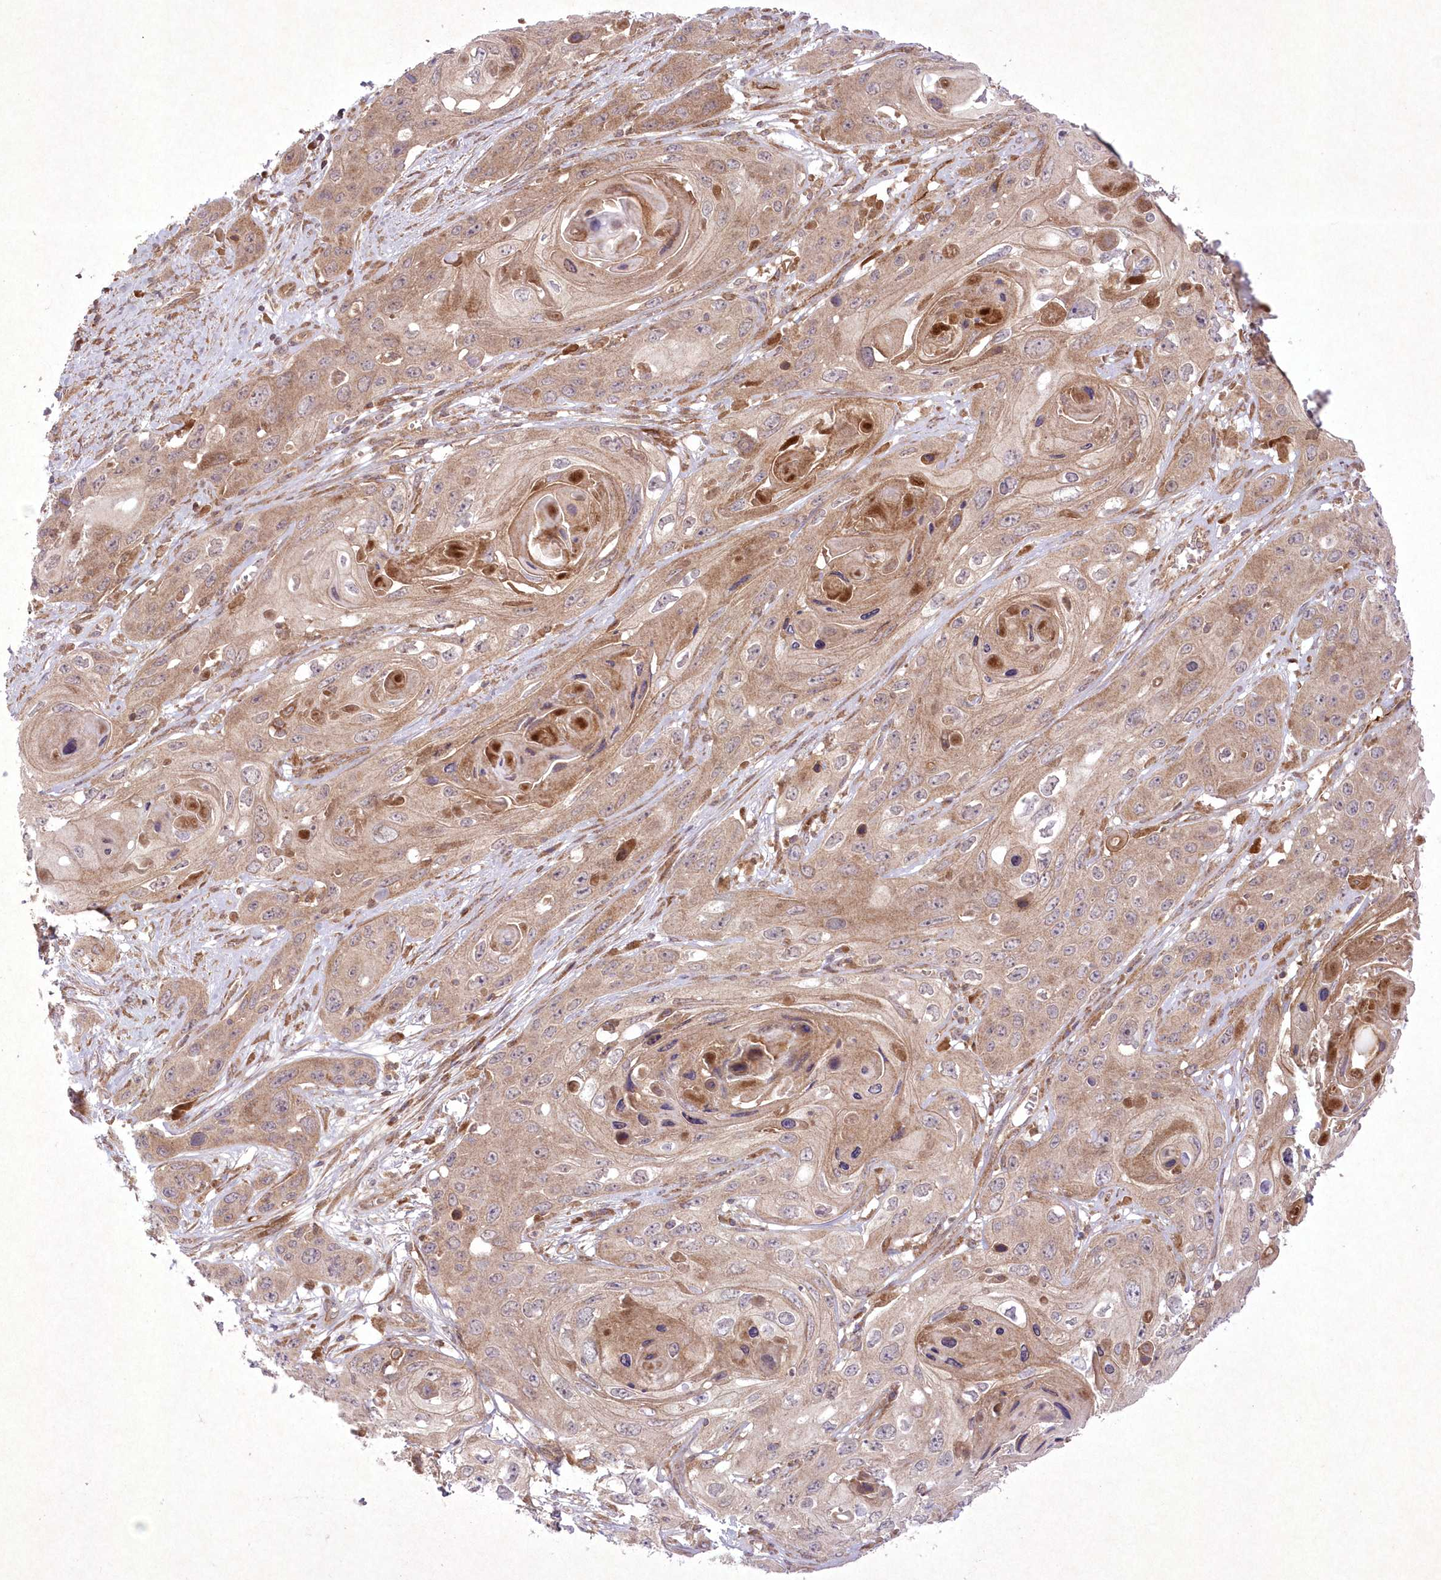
{"staining": {"intensity": "moderate", "quantity": ">75%", "location": "cytoplasmic/membranous"}, "tissue": "skin cancer", "cell_type": "Tumor cells", "image_type": "cancer", "snomed": [{"axis": "morphology", "description": "Squamous cell carcinoma, NOS"}, {"axis": "topography", "description": "Skin"}], "caption": "Skin squamous cell carcinoma tissue displays moderate cytoplasmic/membranous staining in about >75% of tumor cells, visualized by immunohistochemistry.", "gene": "APOM", "patient": {"sex": "male", "age": 55}}